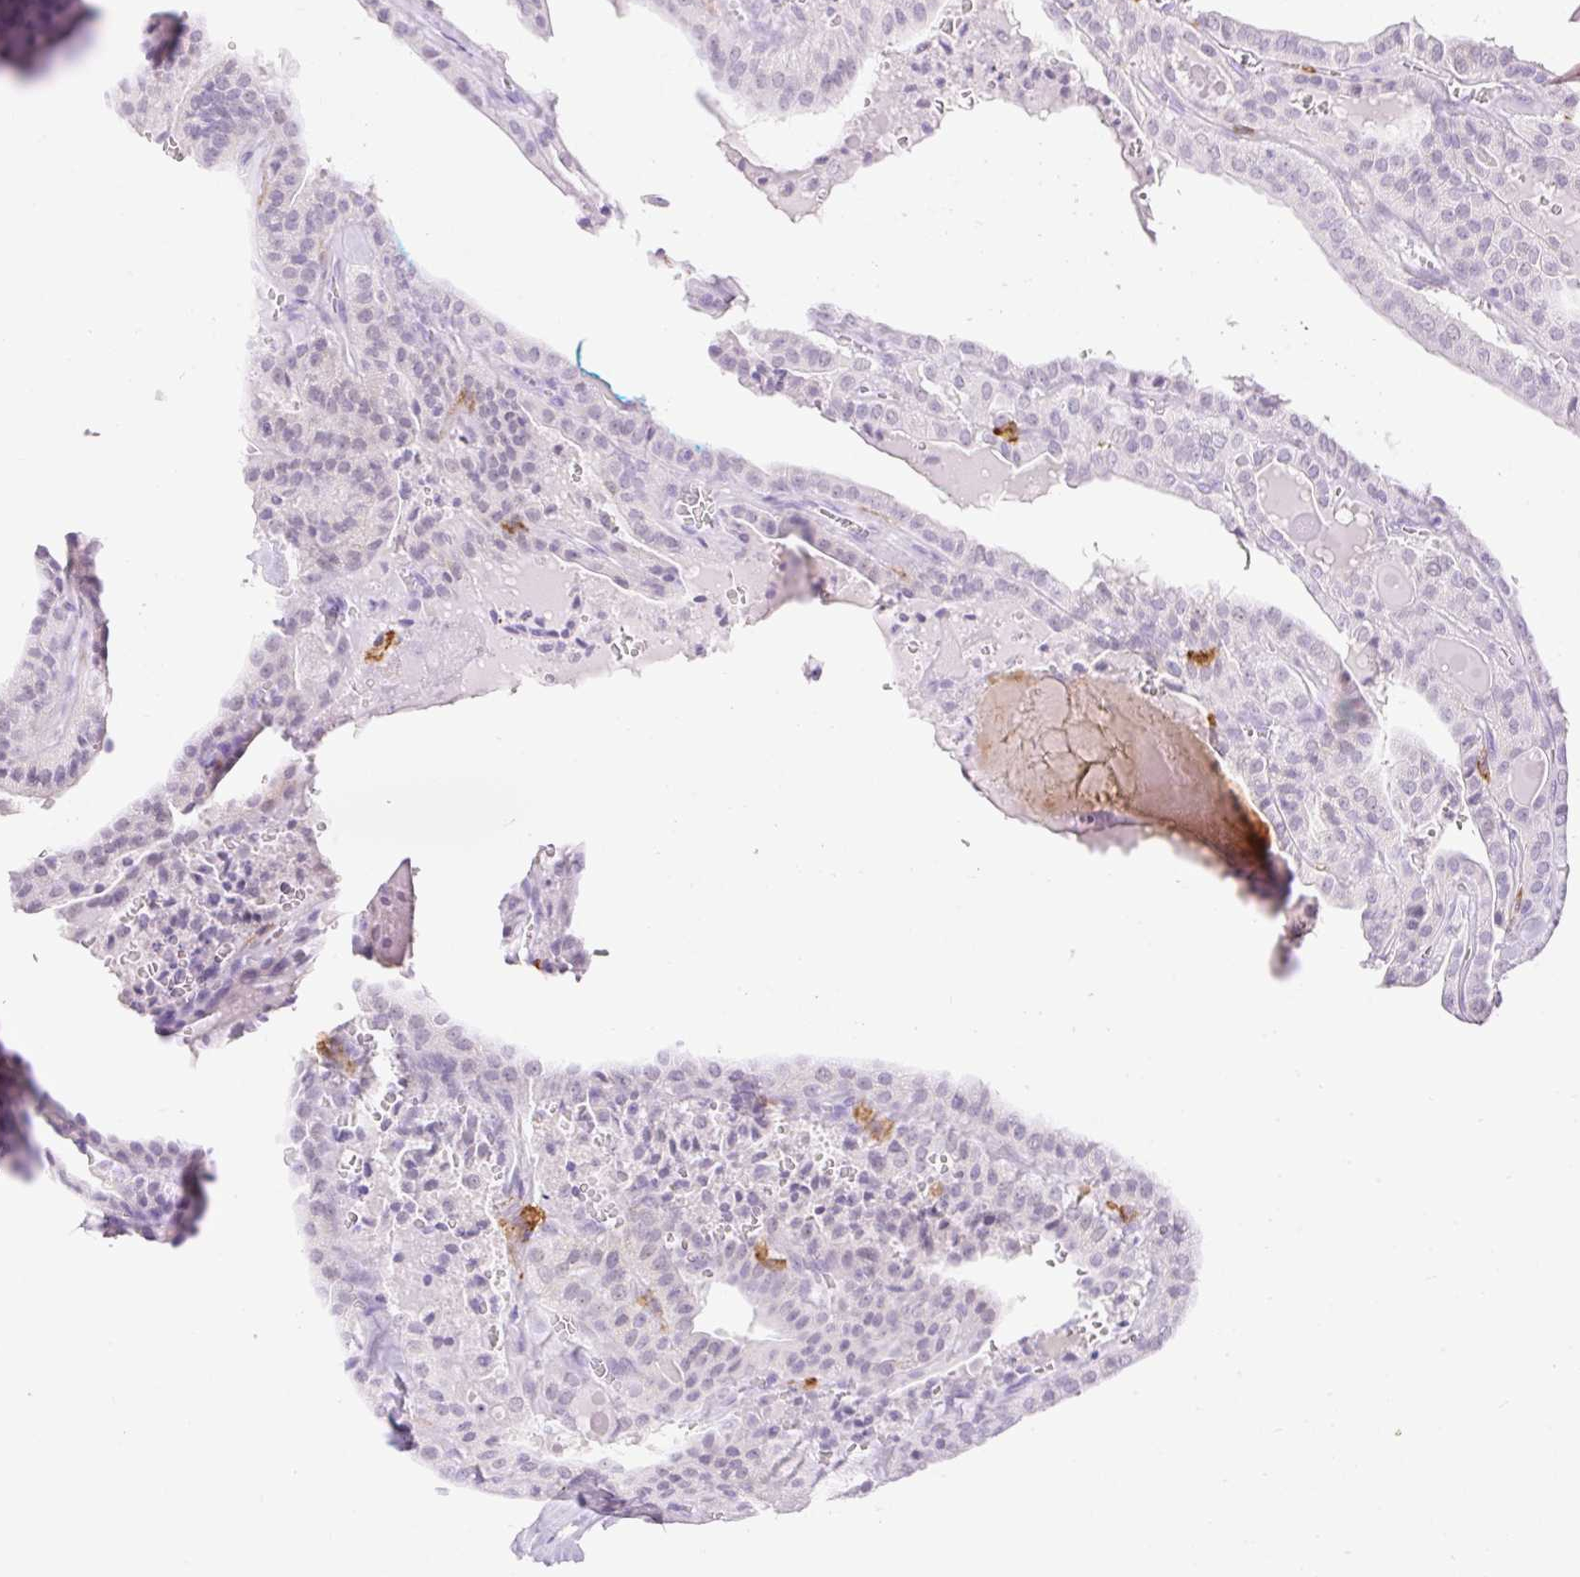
{"staining": {"intensity": "negative", "quantity": "none", "location": "none"}, "tissue": "thyroid cancer", "cell_type": "Tumor cells", "image_type": "cancer", "snomed": [{"axis": "morphology", "description": "Papillary adenocarcinoma, NOS"}, {"axis": "topography", "description": "Thyroid gland"}], "caption": "Thyroid papillary adenocarcinoma was stained to show a protein in brown. There is no significant positivity in tumor cells. (Immunohistochemistry, brightfield microscopy, high magnification).", "gene": "SIGLEC1", "patient": {"sex": "male", "age": 52}}